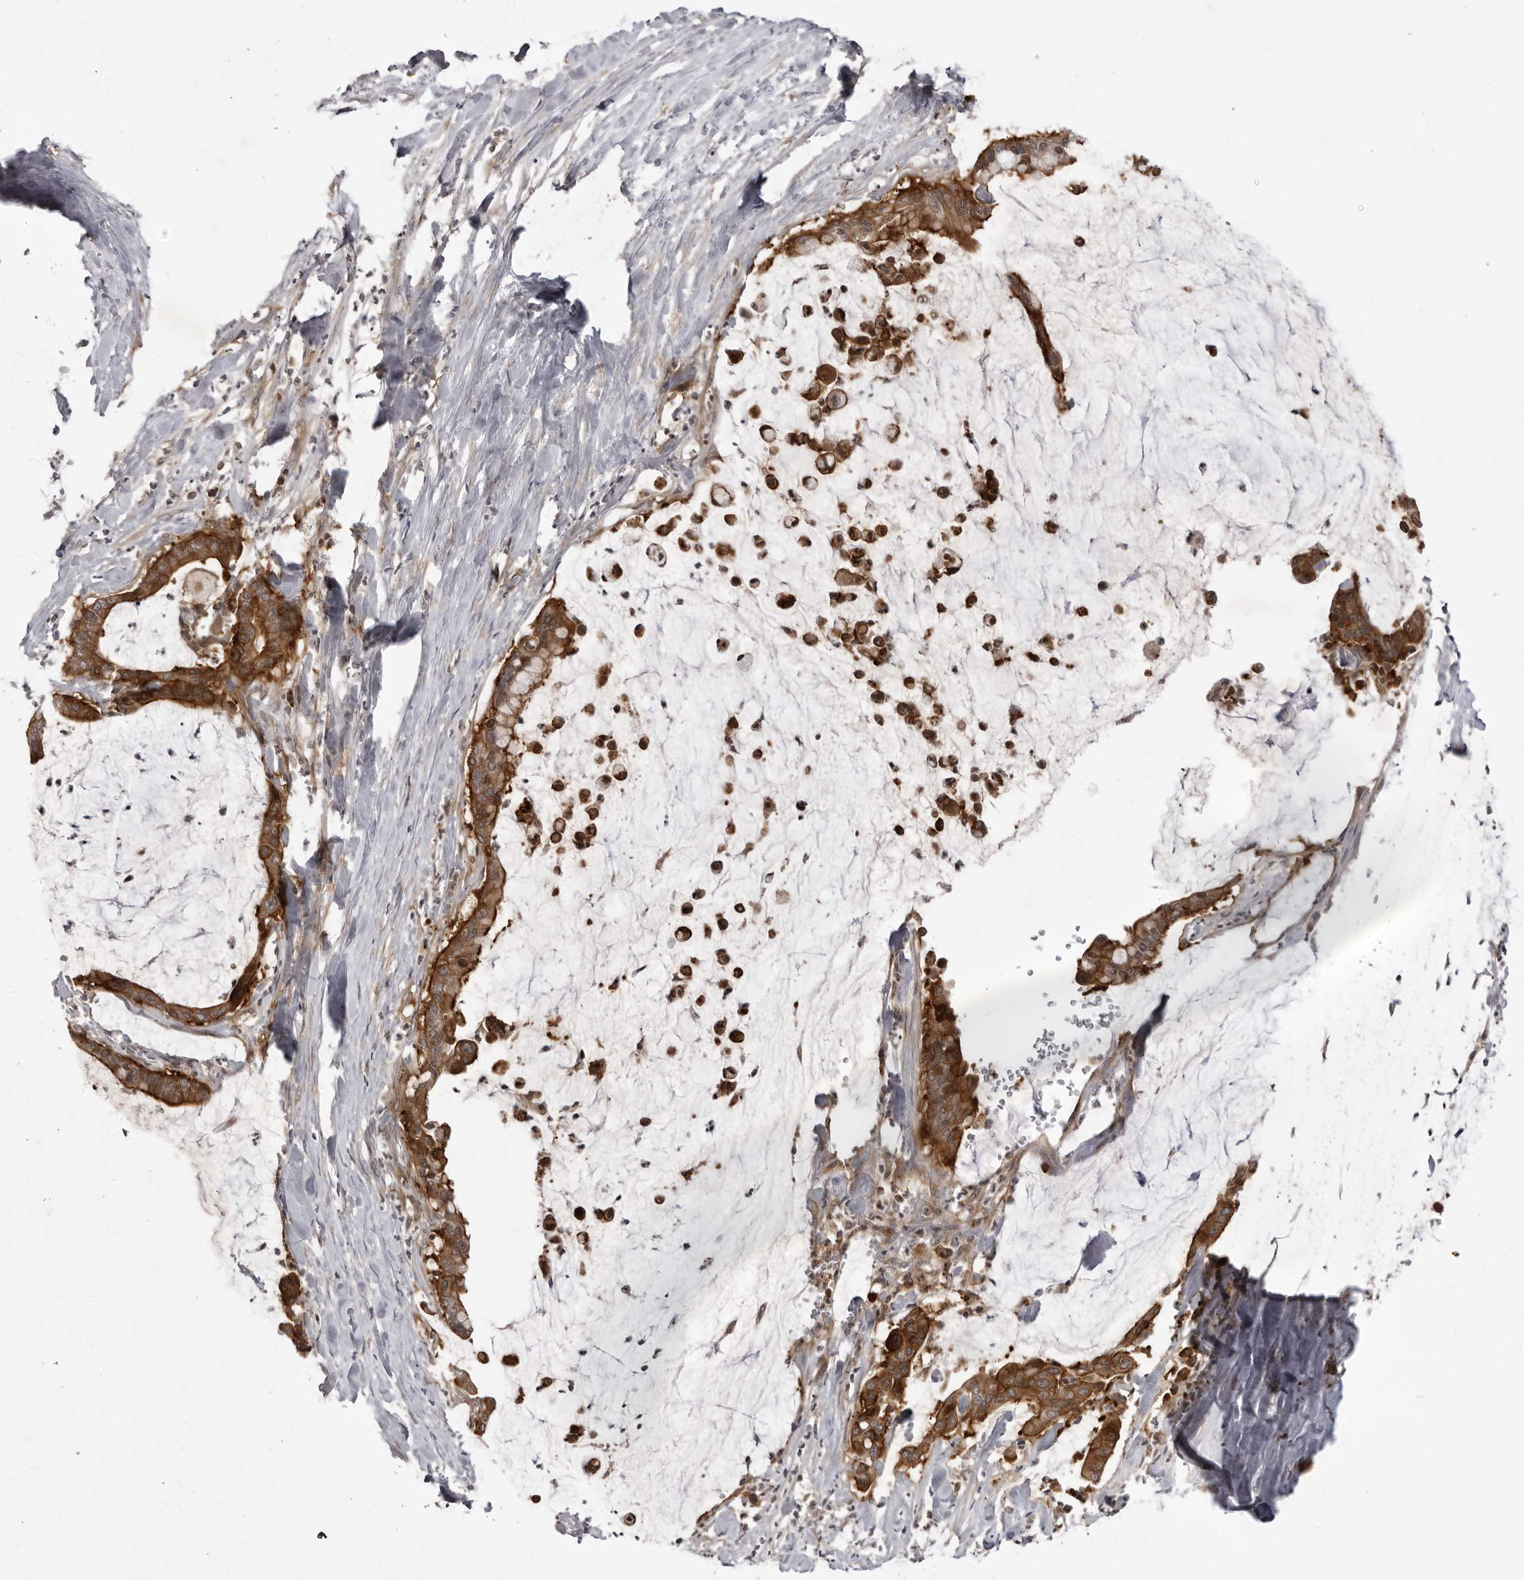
{"staining": {"intensity": "strong", "quantity": ">75%", "location": "cytoplasmic/membranous"}, "tissue": "pancreatic cancer", "cell_type": "Tumor cells", "image_type": "cancer", "snomed": [{"axis": "morphology", "description": "Adenocarcinoma, NOS"}, {"axis": "topography", "description": "Pancreas"}], "caption": "Human pancreatic adenocarcinoma stained for a protein (brown) exhibits strong cytoplasmic/membranous positive positivity in approximately >75% of tumor cells.", "gene": "USP43", "patient": {"sex": "male", "age": 41}}